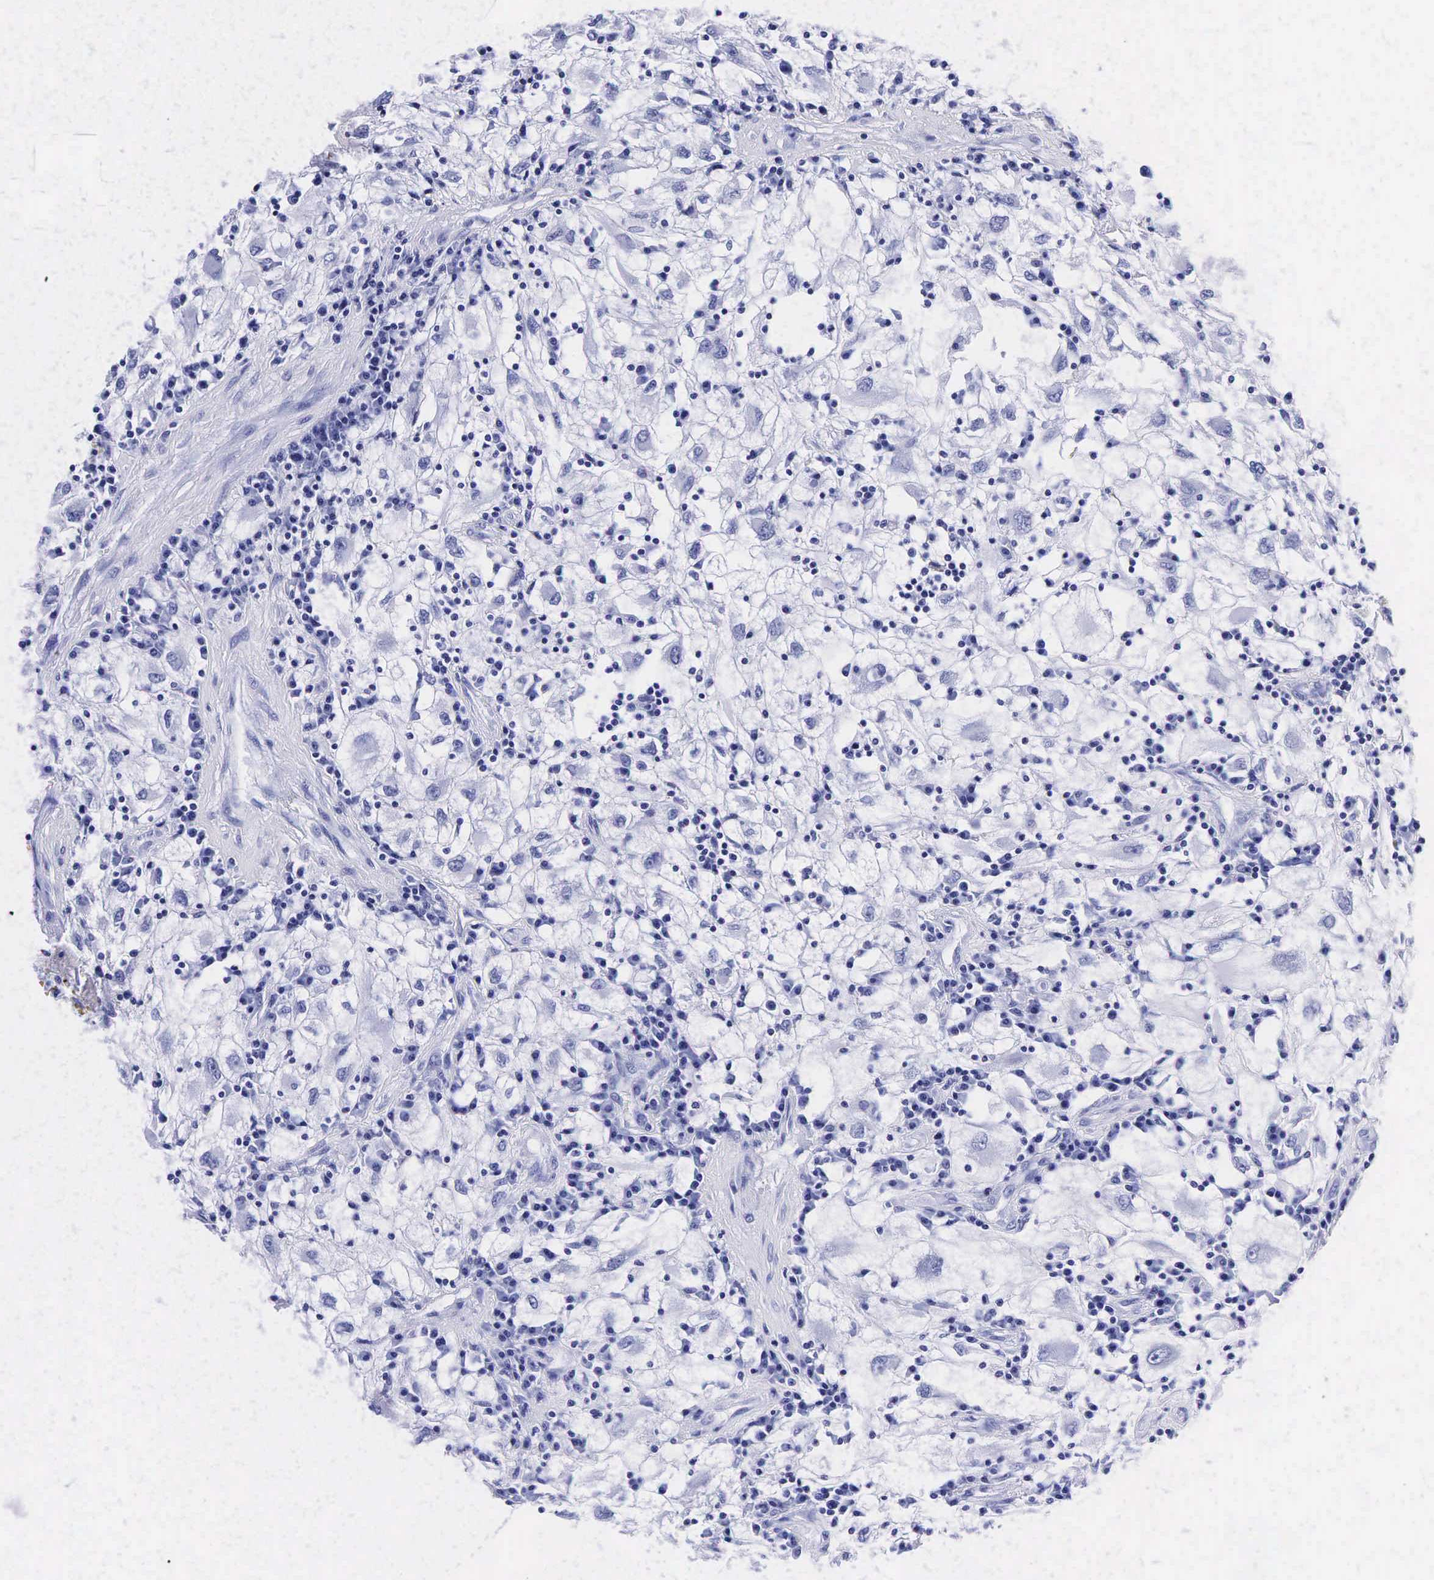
{"staining": {"intensity": "negative", "quantity": "none", "location": "none"}, "tissue": "renal cancer", "cell_type": "Tumor cells", "image_type": "cancer", "snomed": [{"axis": "morphology", "description": "Adenocarcinoma, NOS"}, {"axis": "topography", "description": "Kidney"}], "caption": "Immunohistochemistry histopathology image of adenocarcinoma (renal) stained for a protein (brown), which exhibits no expression in tumor cells.", "gene": "KLK3", "patient": {"sex": "male", "age": 82}}